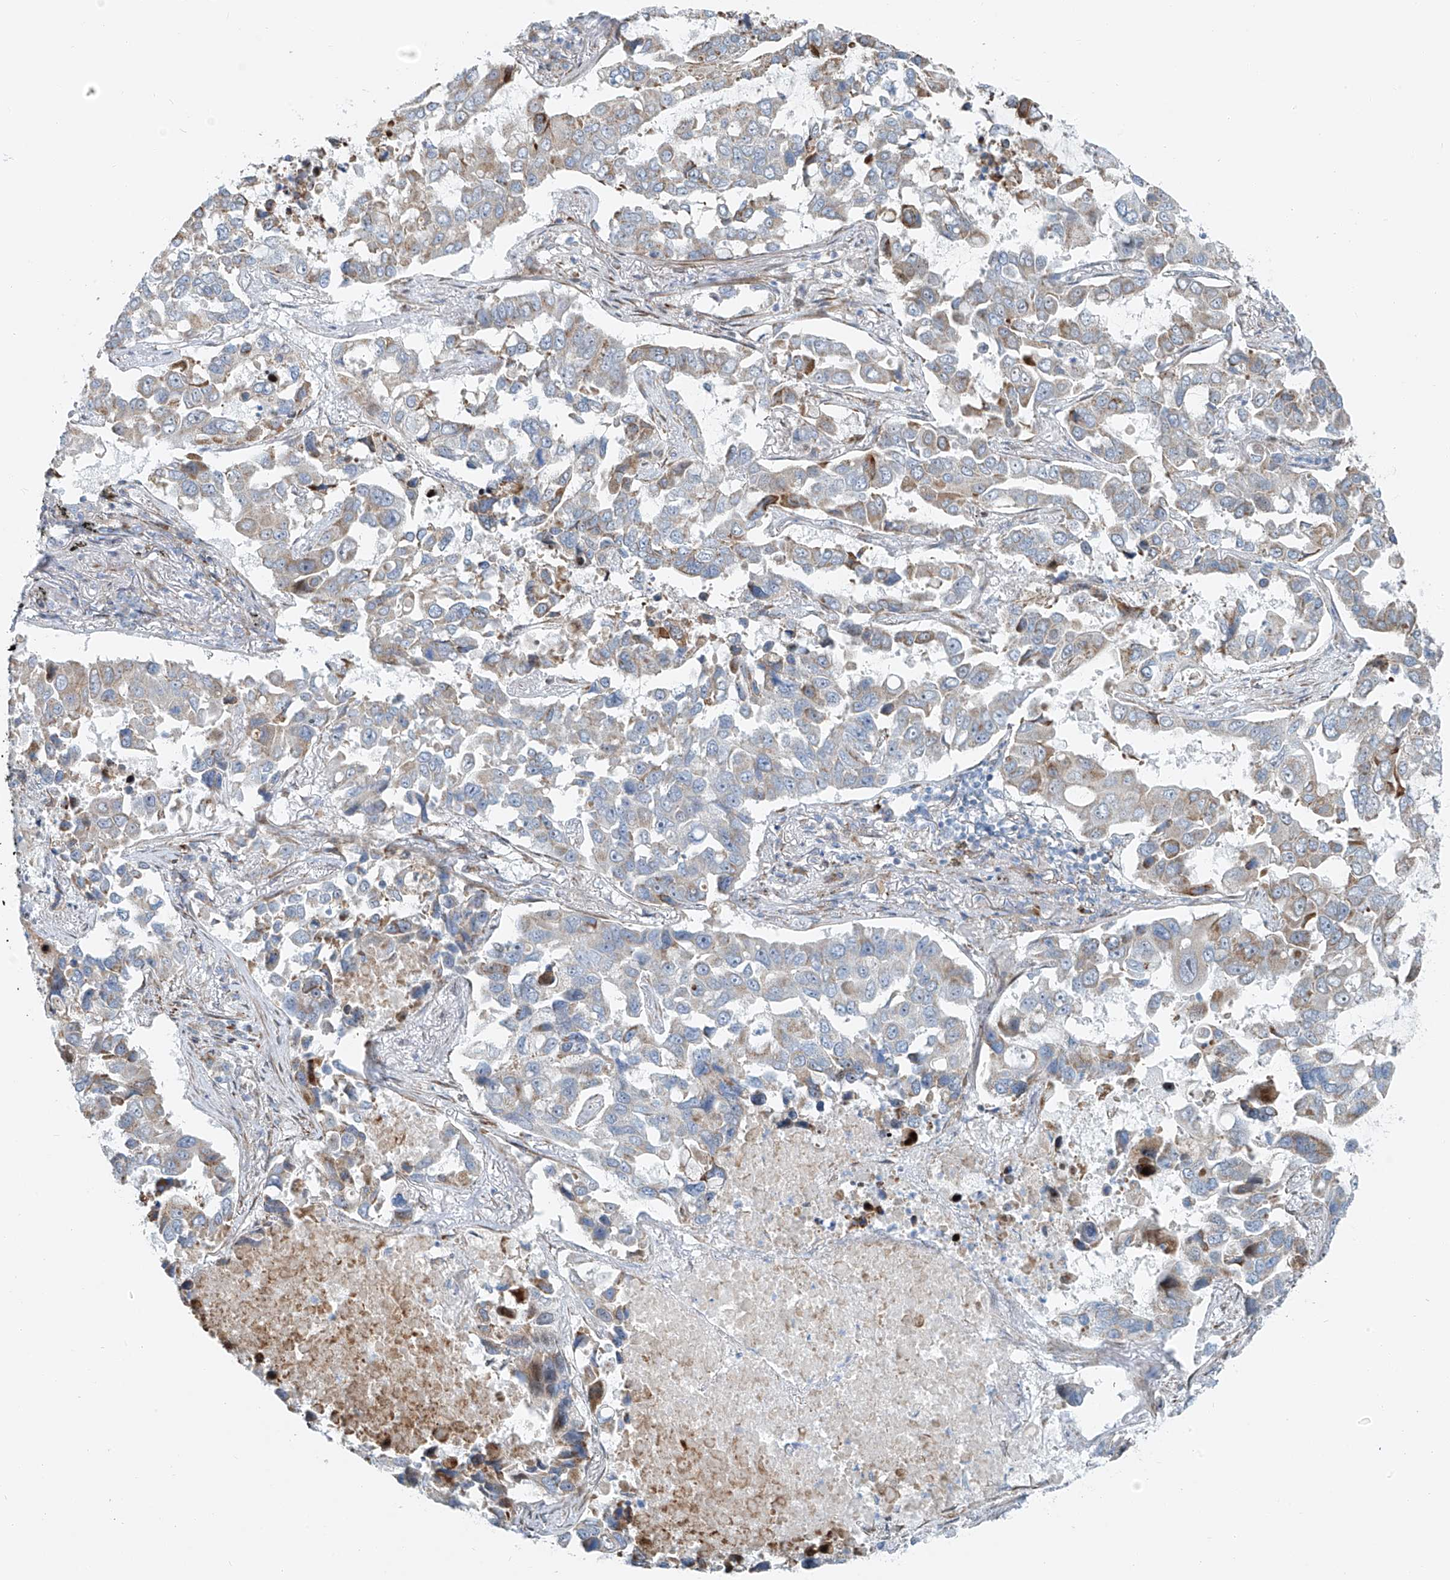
{"staining": {"intensity": "moderate", "quantity": "<25%", "location": "cytoplasmic/membranous"}, "tissue": "lung cancer", "cell_type": "Tumor cells", "image_type": "cancer", "snomed": [{"axis": "morphology", "description": "Adenocarcinoma, NOS"}, {"axis": "topography", "description": "Lung"}], "caption": "DAB (3,3'-diaminobenzidine) immunohistochemical staining of adenocarcinoma (lung) demonstrates moderate cytoplasmic/membranous protein expression in approximately <25% of tumor cells. The protein is stained brown, and the nuclei are stained in blue (DAB (3,3'-diaminobenzidine) IHC with brightfield microscopy, high magnification).", "gene": "HIC2", "patient": {"sex": "male", "age": 64}}